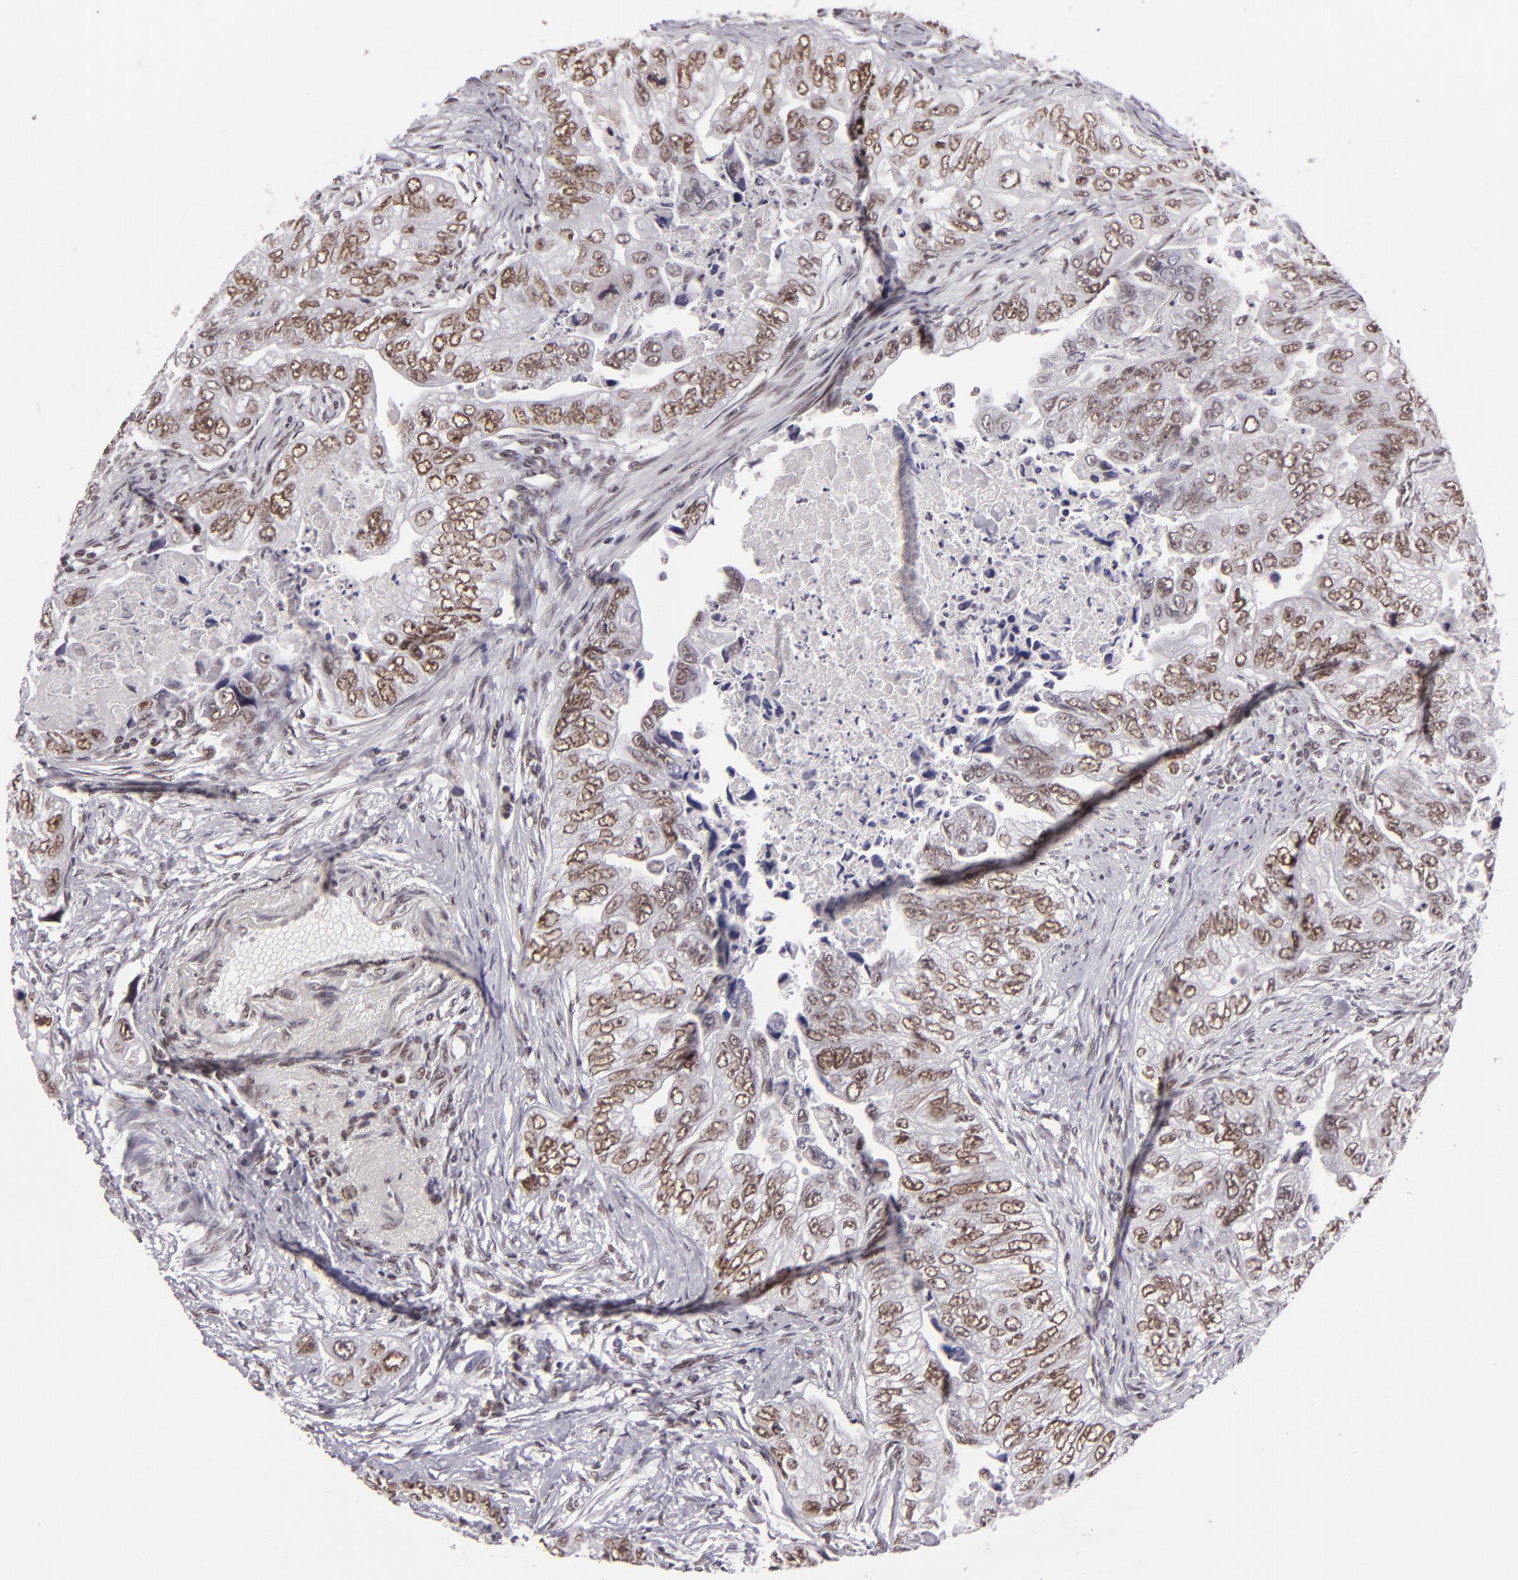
{"staining": {"intensity": "moderate", "quantity": ">75%", "location": "nuclear"}, "tissue": "colorectal cancer", "cell_type": "Tumor cells", "image_type": "cancer", "snomed": [{"axis": "morphology", "description": "Adenocarcinoma, NOS"}, {"axis": "topography", "description": "Colon"}], "caption": "This micrograph demonstrates colorectal cancer (adenocarcinoma) stained with immunohistochemistry to label a protein in brown. The nuclear of tumor cells show moderate positivity for the protein. Nuclei are counter-stained blue.", "gene": "BRD8", "patient": {"sex": "female", "age": 11}}